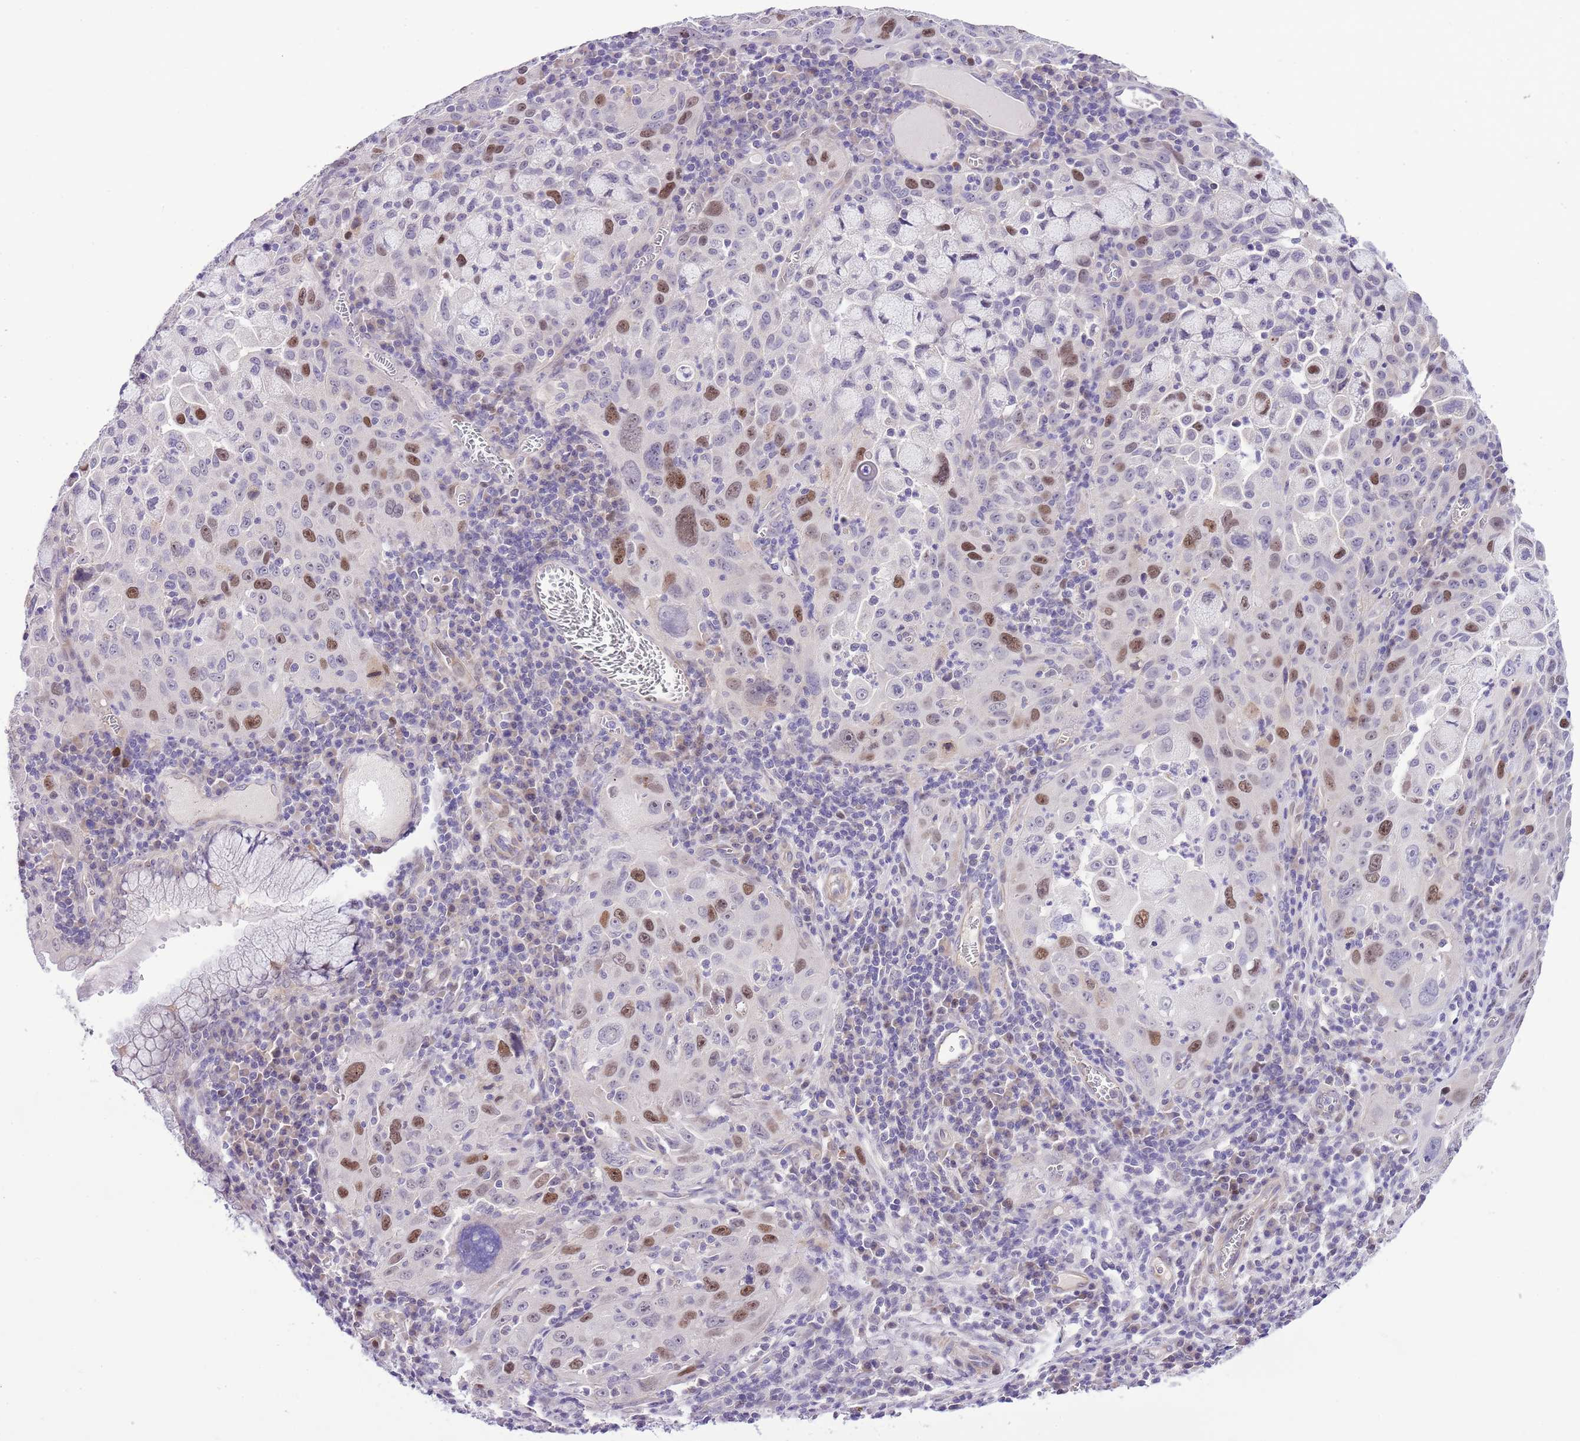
{"staining": {"intensity": "strong", "quantity": "<25%", "location": "nuclear"}, "tissue": "cervical cancer", "cell_type": "Tumor cells", "image_type": "cancer", "snomed": [{"axis": "morphology", "description": "Squamous cell carcinoma, NOS"}, {"axis": "topography", "description": "Cervix"}], "caption": "Immunohistochemistry (IHC) histopathology image of neoplastic tissue: cervical cancer stained using immunohistochemistry reveals medium levels of strong protein expression localized specifically in the nuclear of tumor cells, appearing as a nuclear brown color.", "gene": "FBRSL1", "patient": {"sex": "female", "age": 42}}